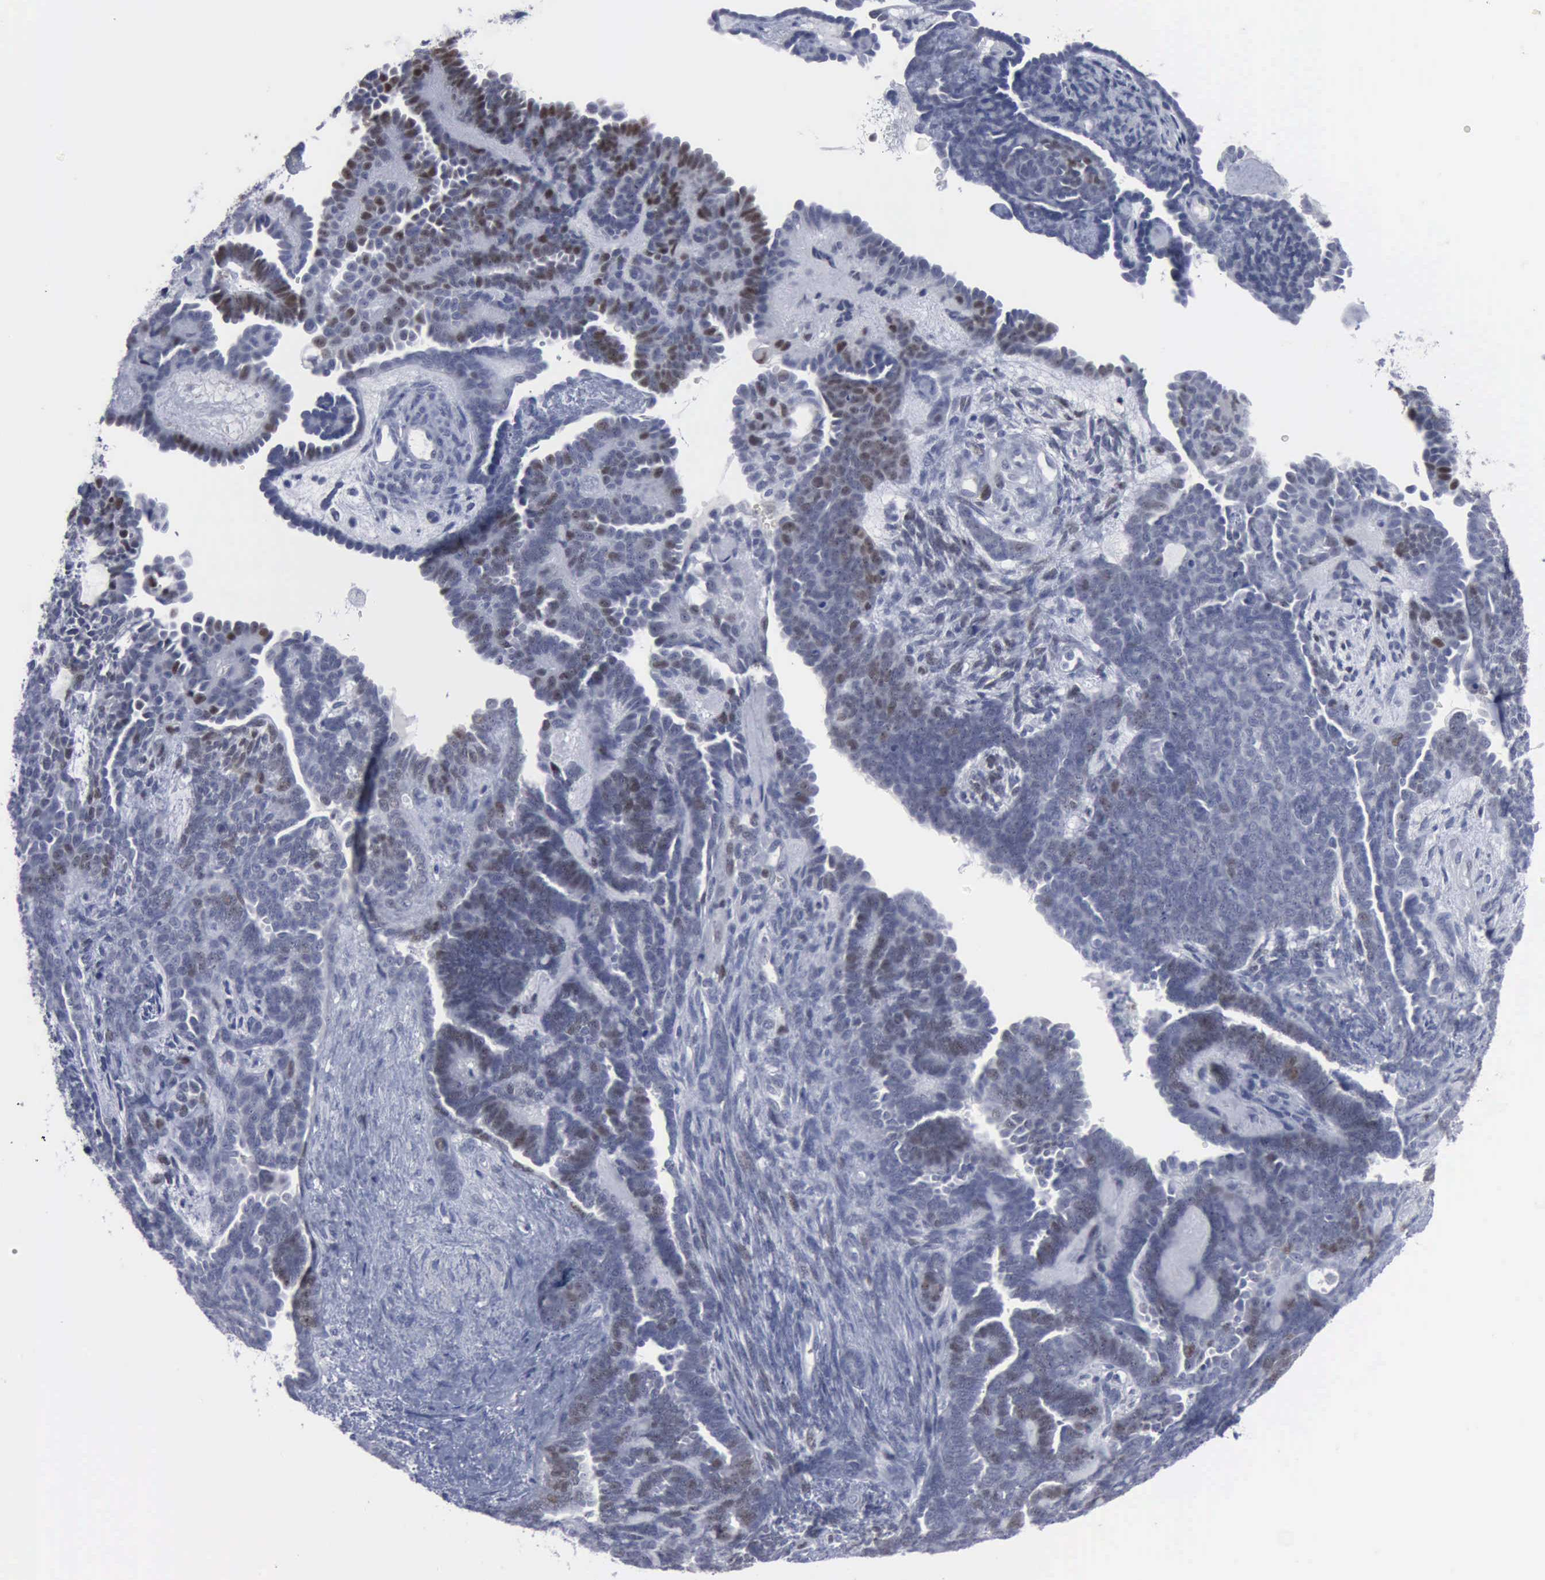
{"staining": {"intensity": "moderate", "quantity": "<25%", "location": "nuclear"}, "tissue": "endometrial cancer", "cell_type": "Tumor cells", "image_type": "cancer", "snomed": [{"axis": "morphology", "description": "Neoplasm, malignant, NOS"}, {"axis": "topography", "description": "Endometrium"}], "caption": "Endometrial cancer (neoplasm (malignant)) was stained to show a protein in brown. There is low levels of moderate nuclear positivity in approximately <25% of tumor cells.", "gene": "MCM5", "patient": {"sex": "female", "age": 74}}